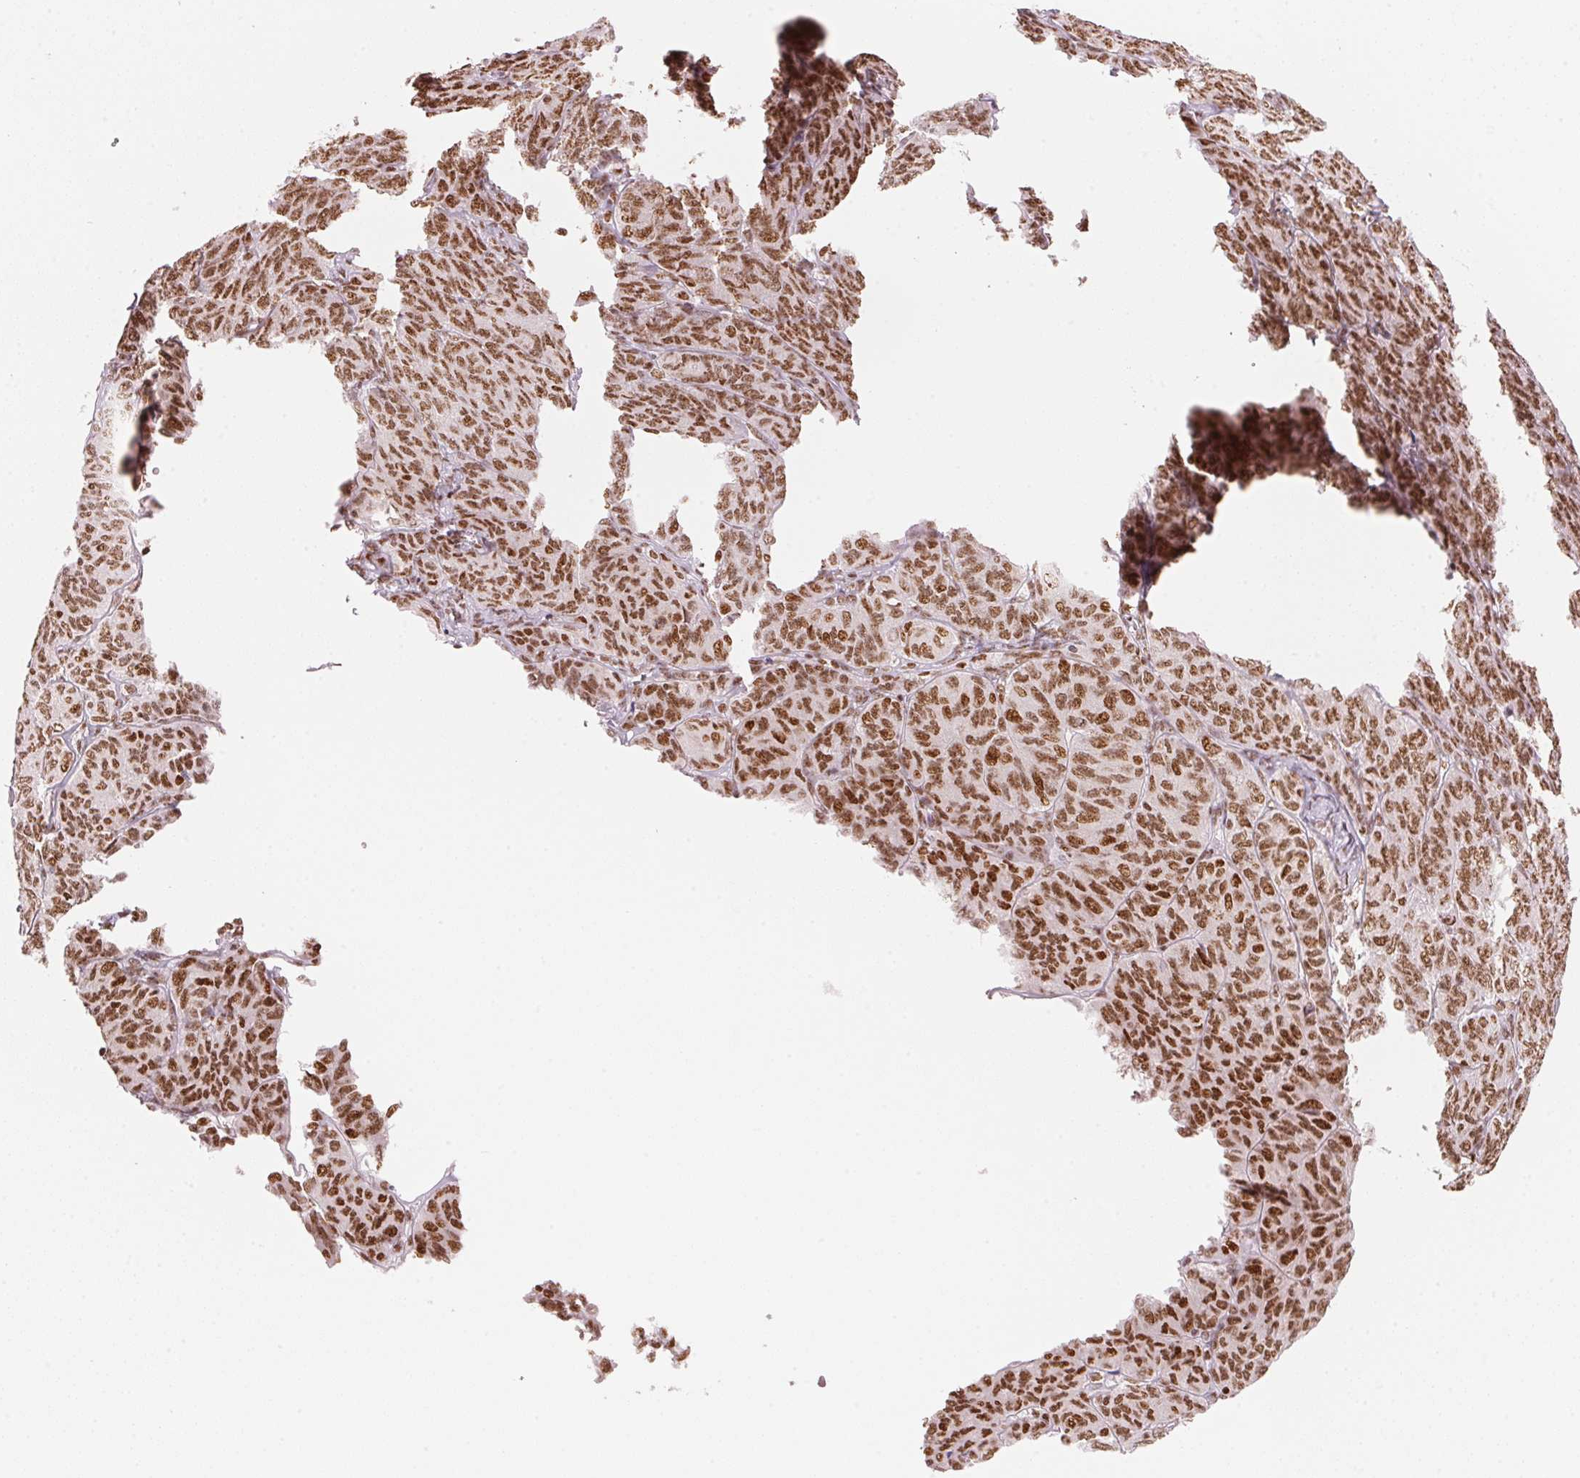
{"staining": {"intensity": "moderate", "quantity": ">75%", "location": "nuclear"}, "tissue": "ovarian cancer", "cell_type": "Tumor cells", "image_type": "cancer", "snomed": [{"axis": "morphology", "description": "Carcinoma, endometroid"}, {"axis": "topography", "description": "Ovary"}], "caption": "Tumor cells display medium levels of moderate nuclear expression in approximately >75% of cells in human ovarian cancer.", "gene": "NXF1", "patient": {"sex": "female", "age": 80}}